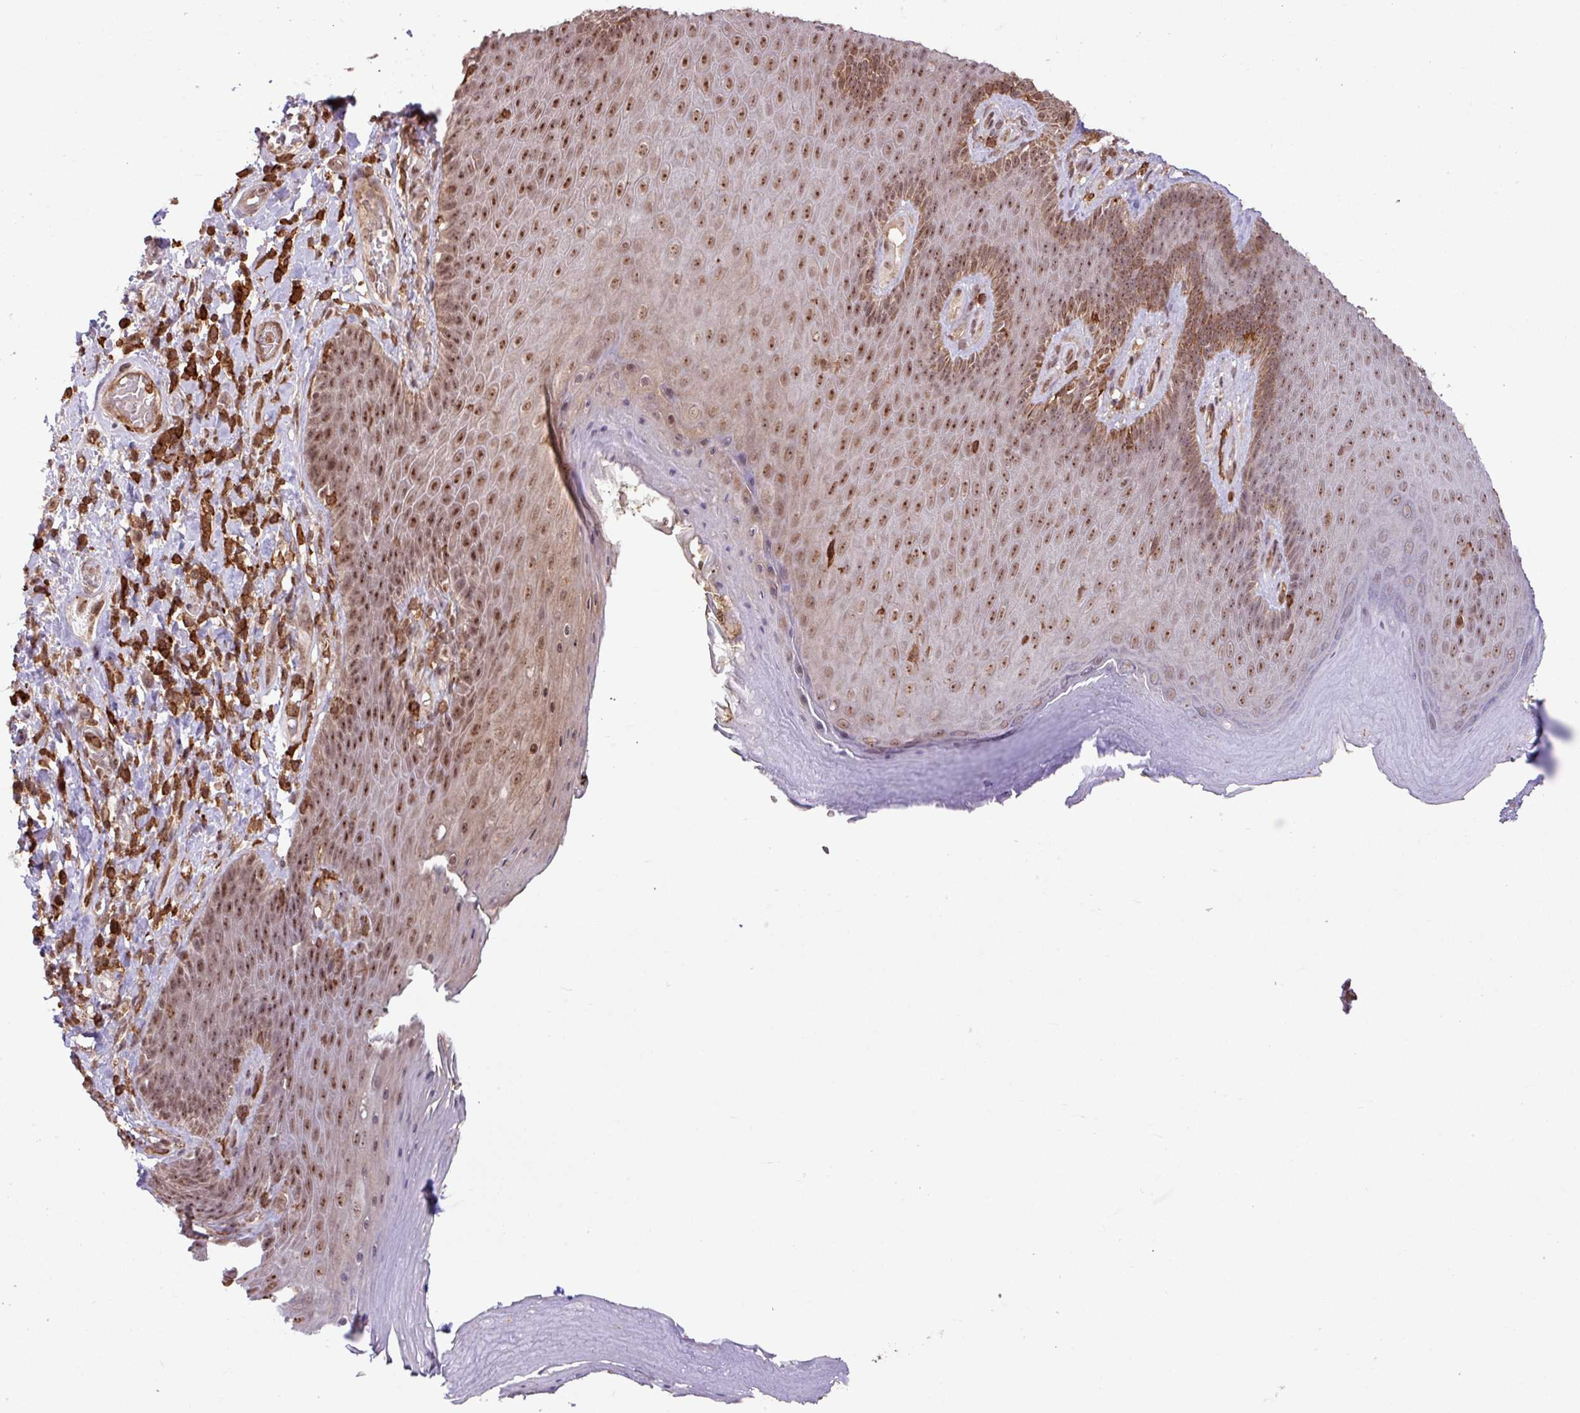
{"staining": {"intensity": "moderate", "quantity": ">75%", "location": "nuclear"}, "tissue": "skin", "cell_type": "Epidermal cells", "image_type": "normal", "snomed": [{"axis": "morphology", "description": "Normal tissue, NOS"}, {"axis": "topography", "description": "Anal"}, {"axis": "topography", "description": "Peripheral nerve tissue"}], "caption": "Epidermal cells display medium levels of moderate nuclear positivity in approximately >75% of cells in unremarkable skin. (DAB = brown stain, brightfield microscopy at high magnification).", "gene": "GON7", "patient": {"sex": "male", "age": 53}}